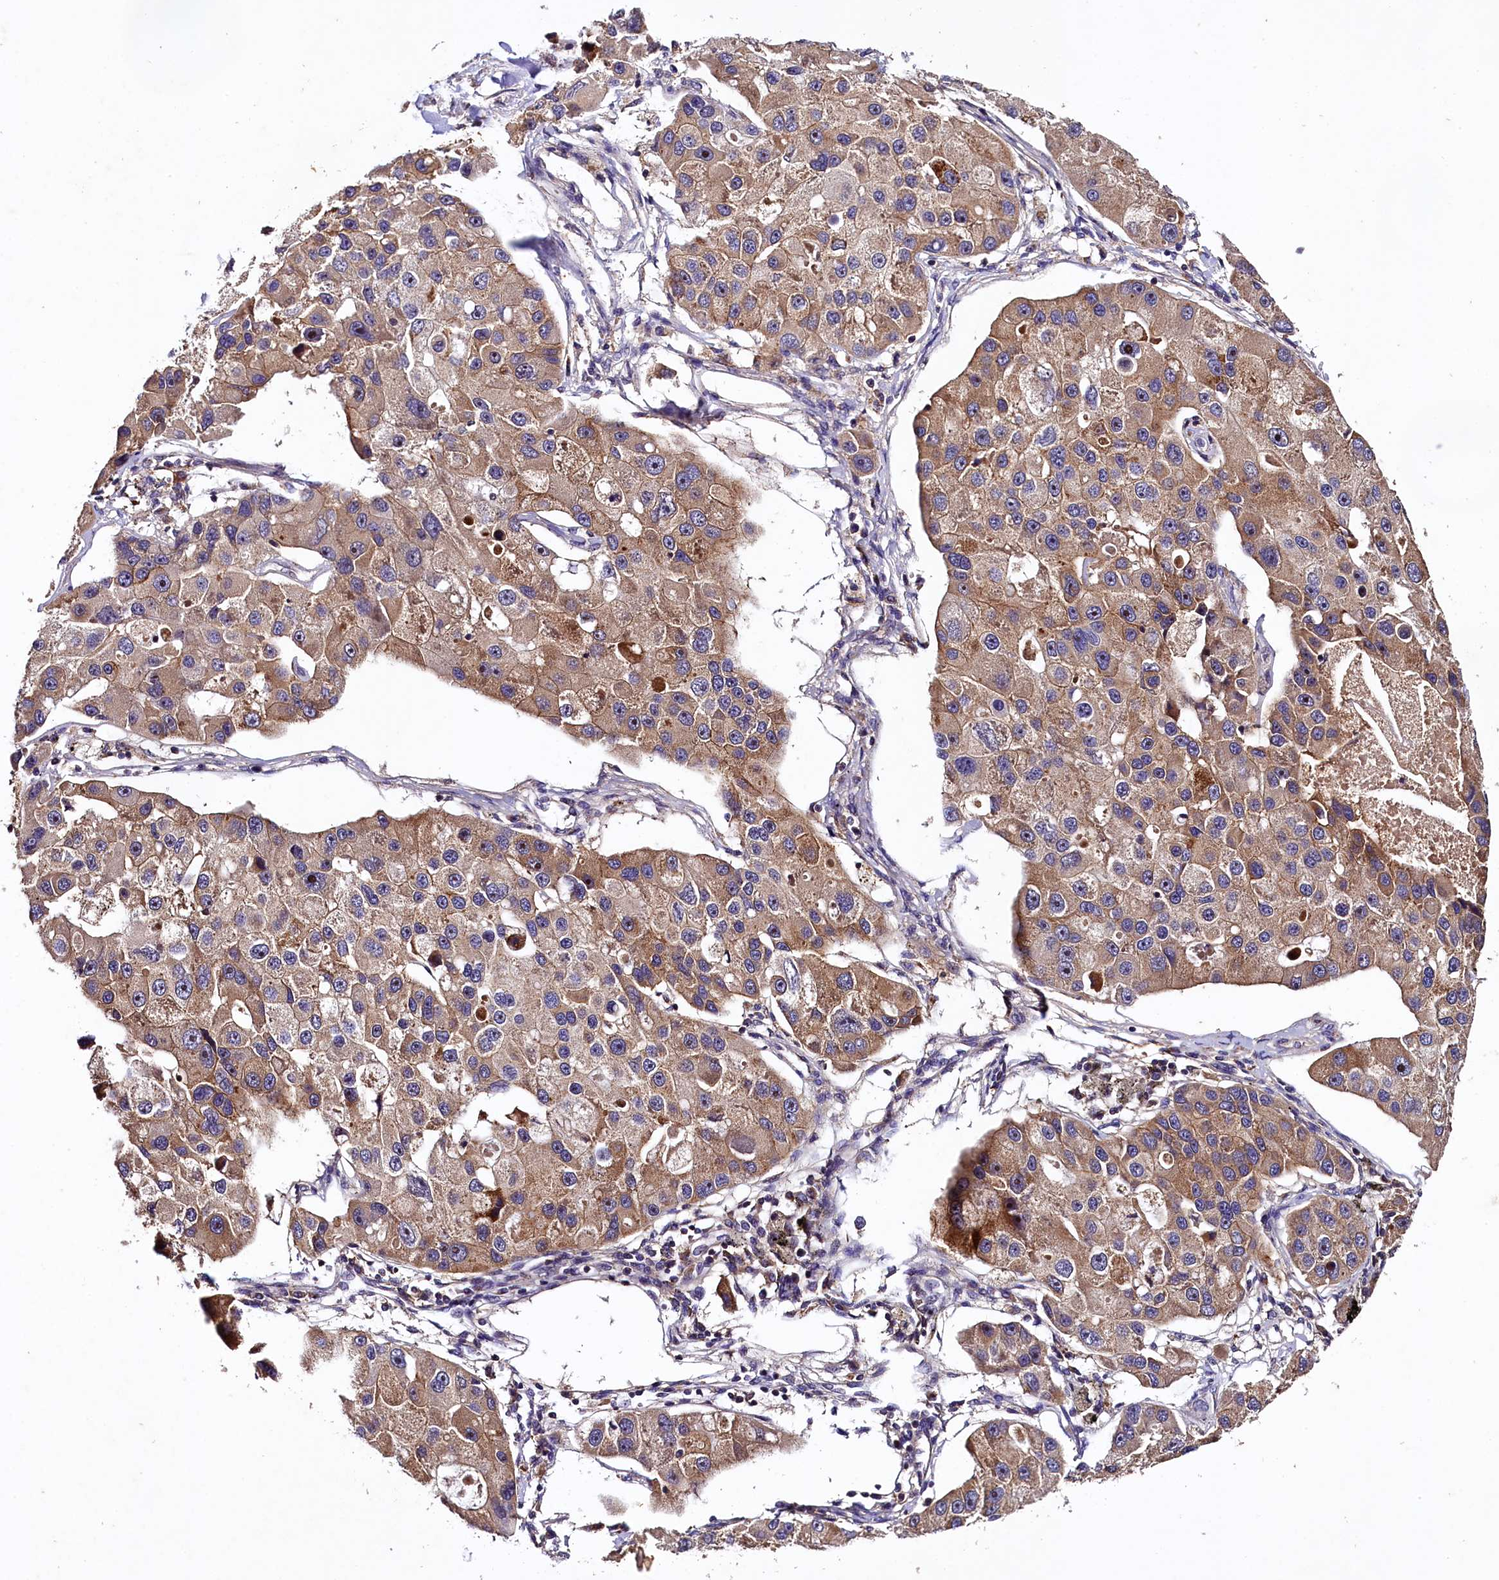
{"staining": {"intensity": "moderate", "quantity": ">75%", "location": "cytoplasmic/membranous"}, "tissue": "lung cancer", "cell_type": "Tumor cells", "image_type": "cancer", "snomed": [{"axis": "morphology", "description": "Adenocarcinoma, NOS"}, {"axis": "topography", "description": "Lung"}], "caption": "Moderate cytoplasmic/membranous protein positivity is identified in about >75% of tumor cells in adenocarcinoma (lung). The staining was performed using DAB, with brown indicating positive protein expression. Nuclei are stained blue with hematoxylin.", "gene": "PLXNB1", "patient": {"sex": "female", "age": 54}}